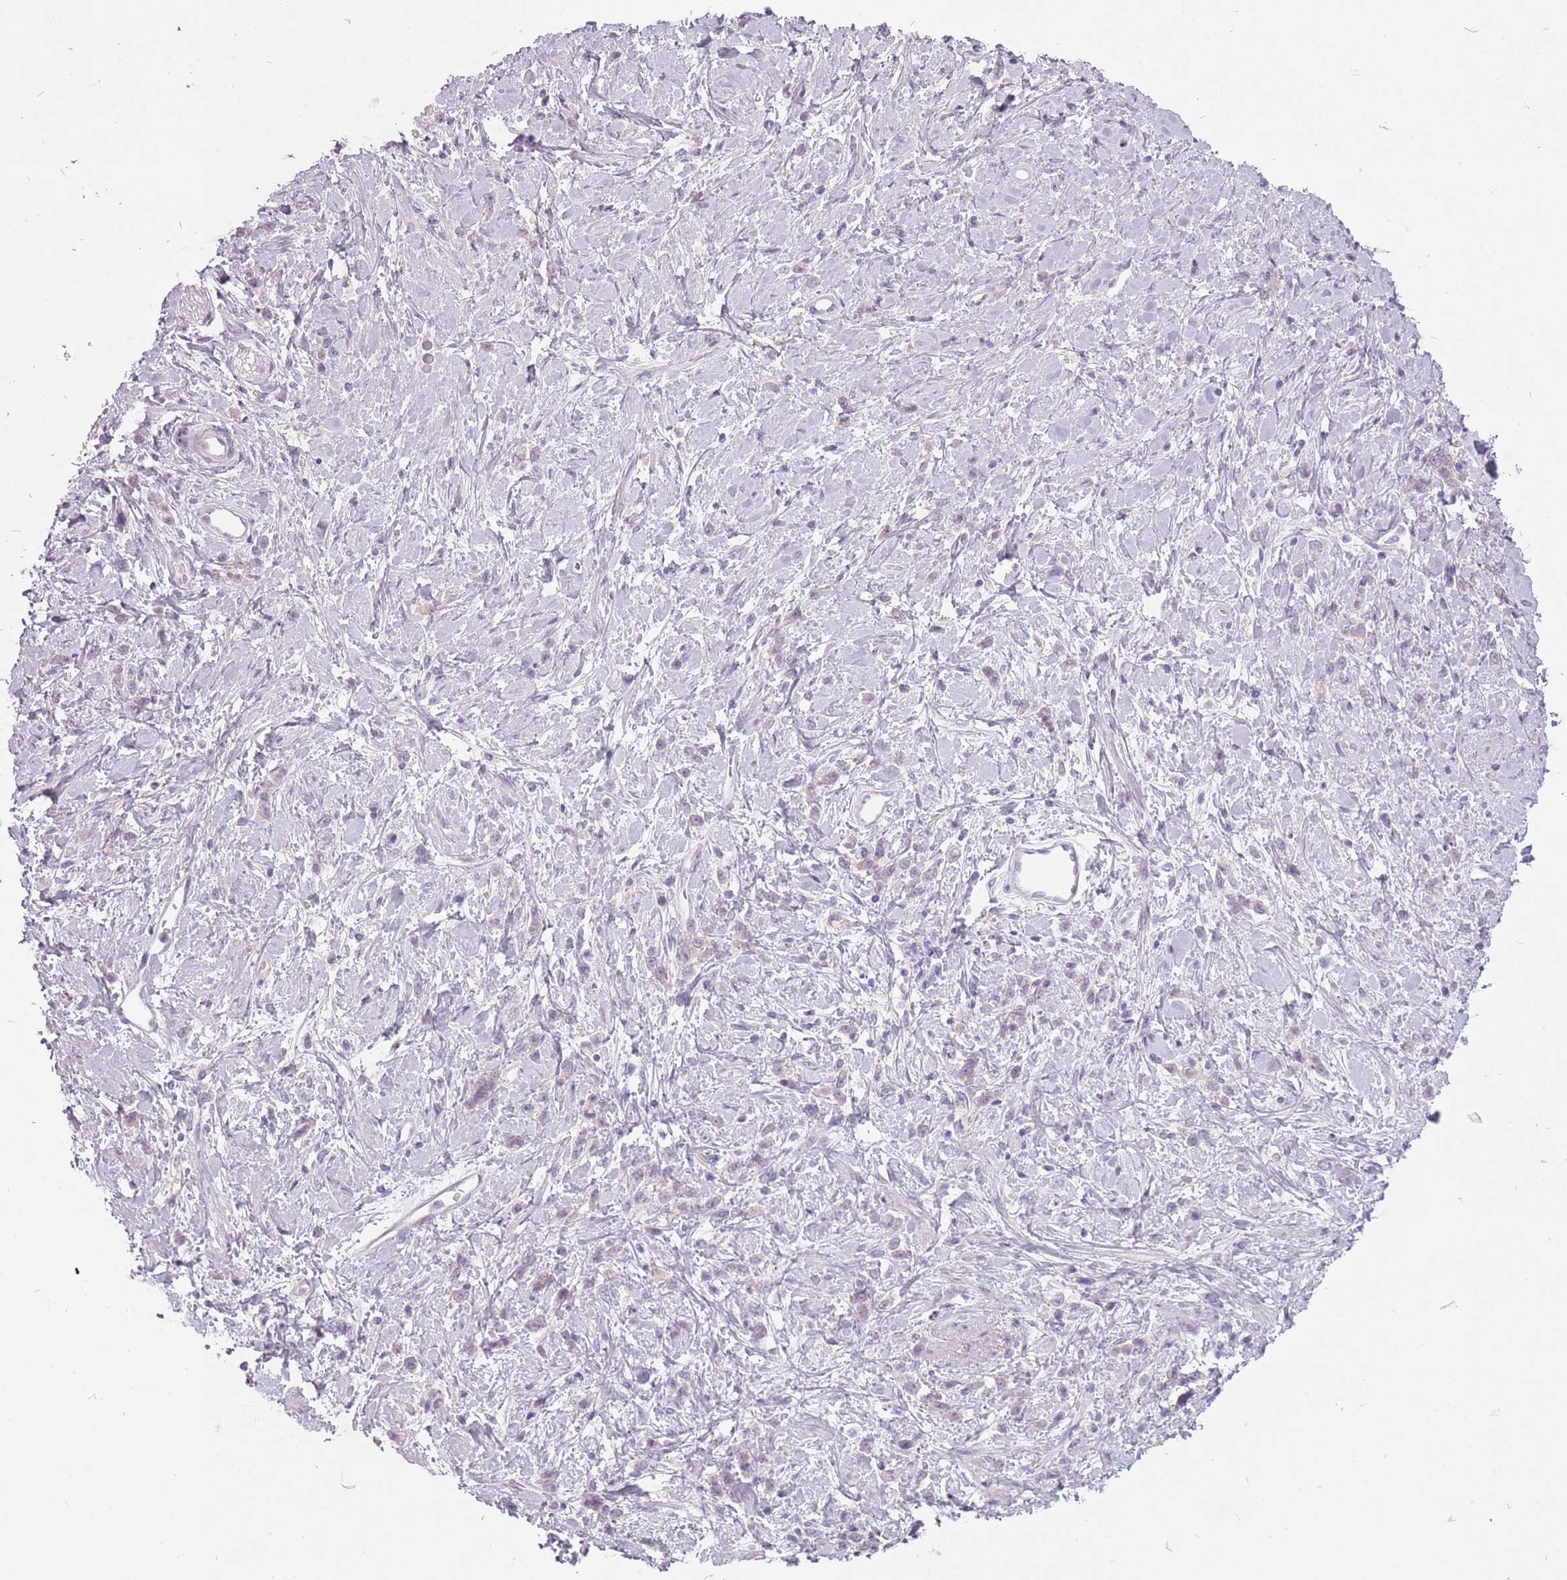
{"staining": {"intensity": "negative", "quantity": "none", "location": "none"}, "tissue": "stomach cancer", "cell_type": "Tumor cells", "image_type": "cancer", "snomed": [{"axis": "morphology", "description": "Adenocarcinoma, NOS"}, {"axis": "topography", "description": "Stomach"}], "caption": "Tumor cells are negative for brown protein staining in stomach adenocarcinoma.", "gene": "FAM43B", "patient": {"sex": "female", "age": 60}}